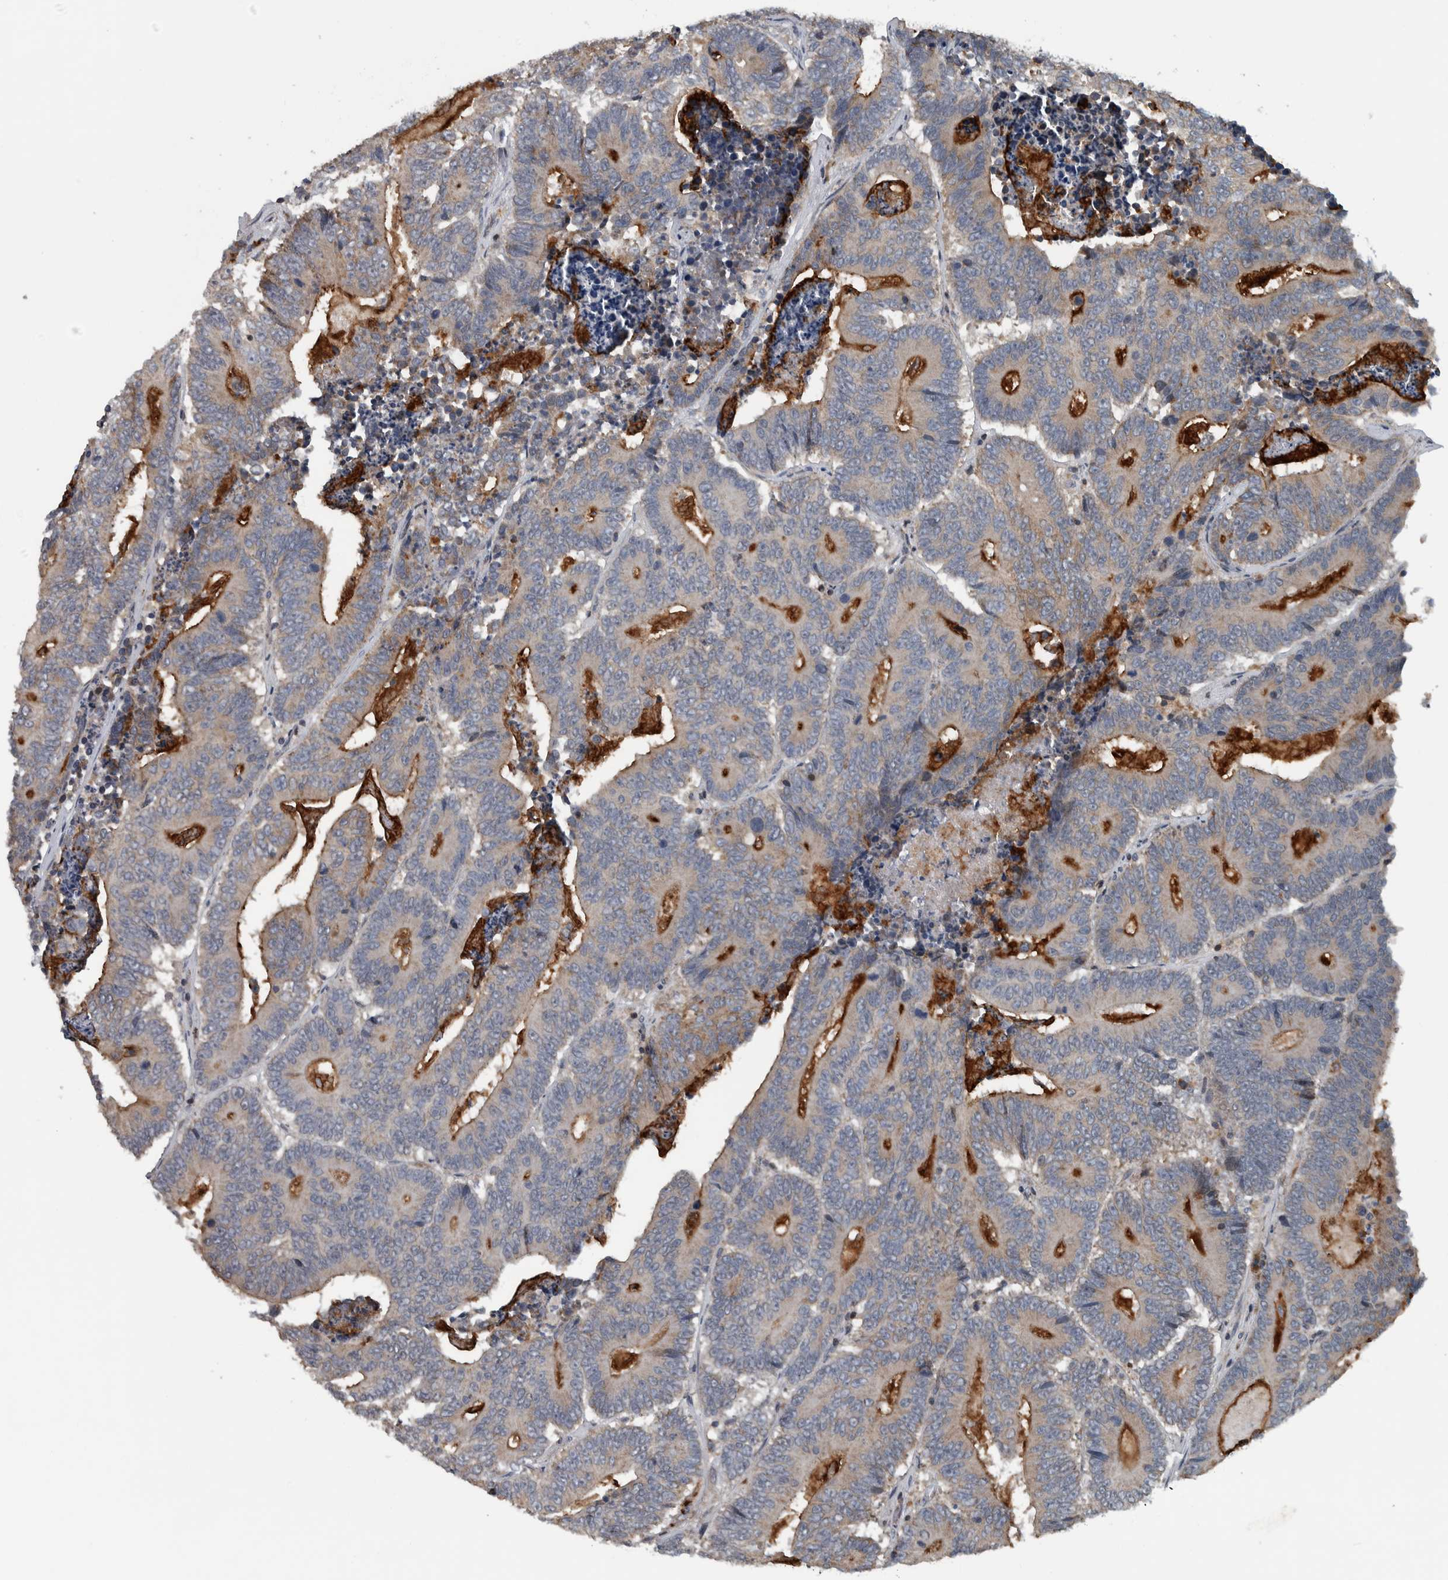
{"staining": {"intensity": "moderate", "quantity": "25%-75%", "location": "cytoplasmic/membranous"}, "tissue": "colorectal cancer", "cell_type": "Tumor cells", "image_type": "cancer", "snomed": [{"axis": "morphology", "description": "Adenocarcinoma, NOS"}, {"axis": "topography", "description": "Colon"}], "caption": "Protein analysis of colorectal cancer (adenocarcinoma) tissue reveals moderate cytoplasmic/membranous staining in approximately 25%-75% of tumor cells. Immunohistochemistry (ihc) stains the protein of interest in brown and the nuclei are stained blue.", "gene": "BAIAP2L1", "patient": {"sex": "male", "age": 83}}